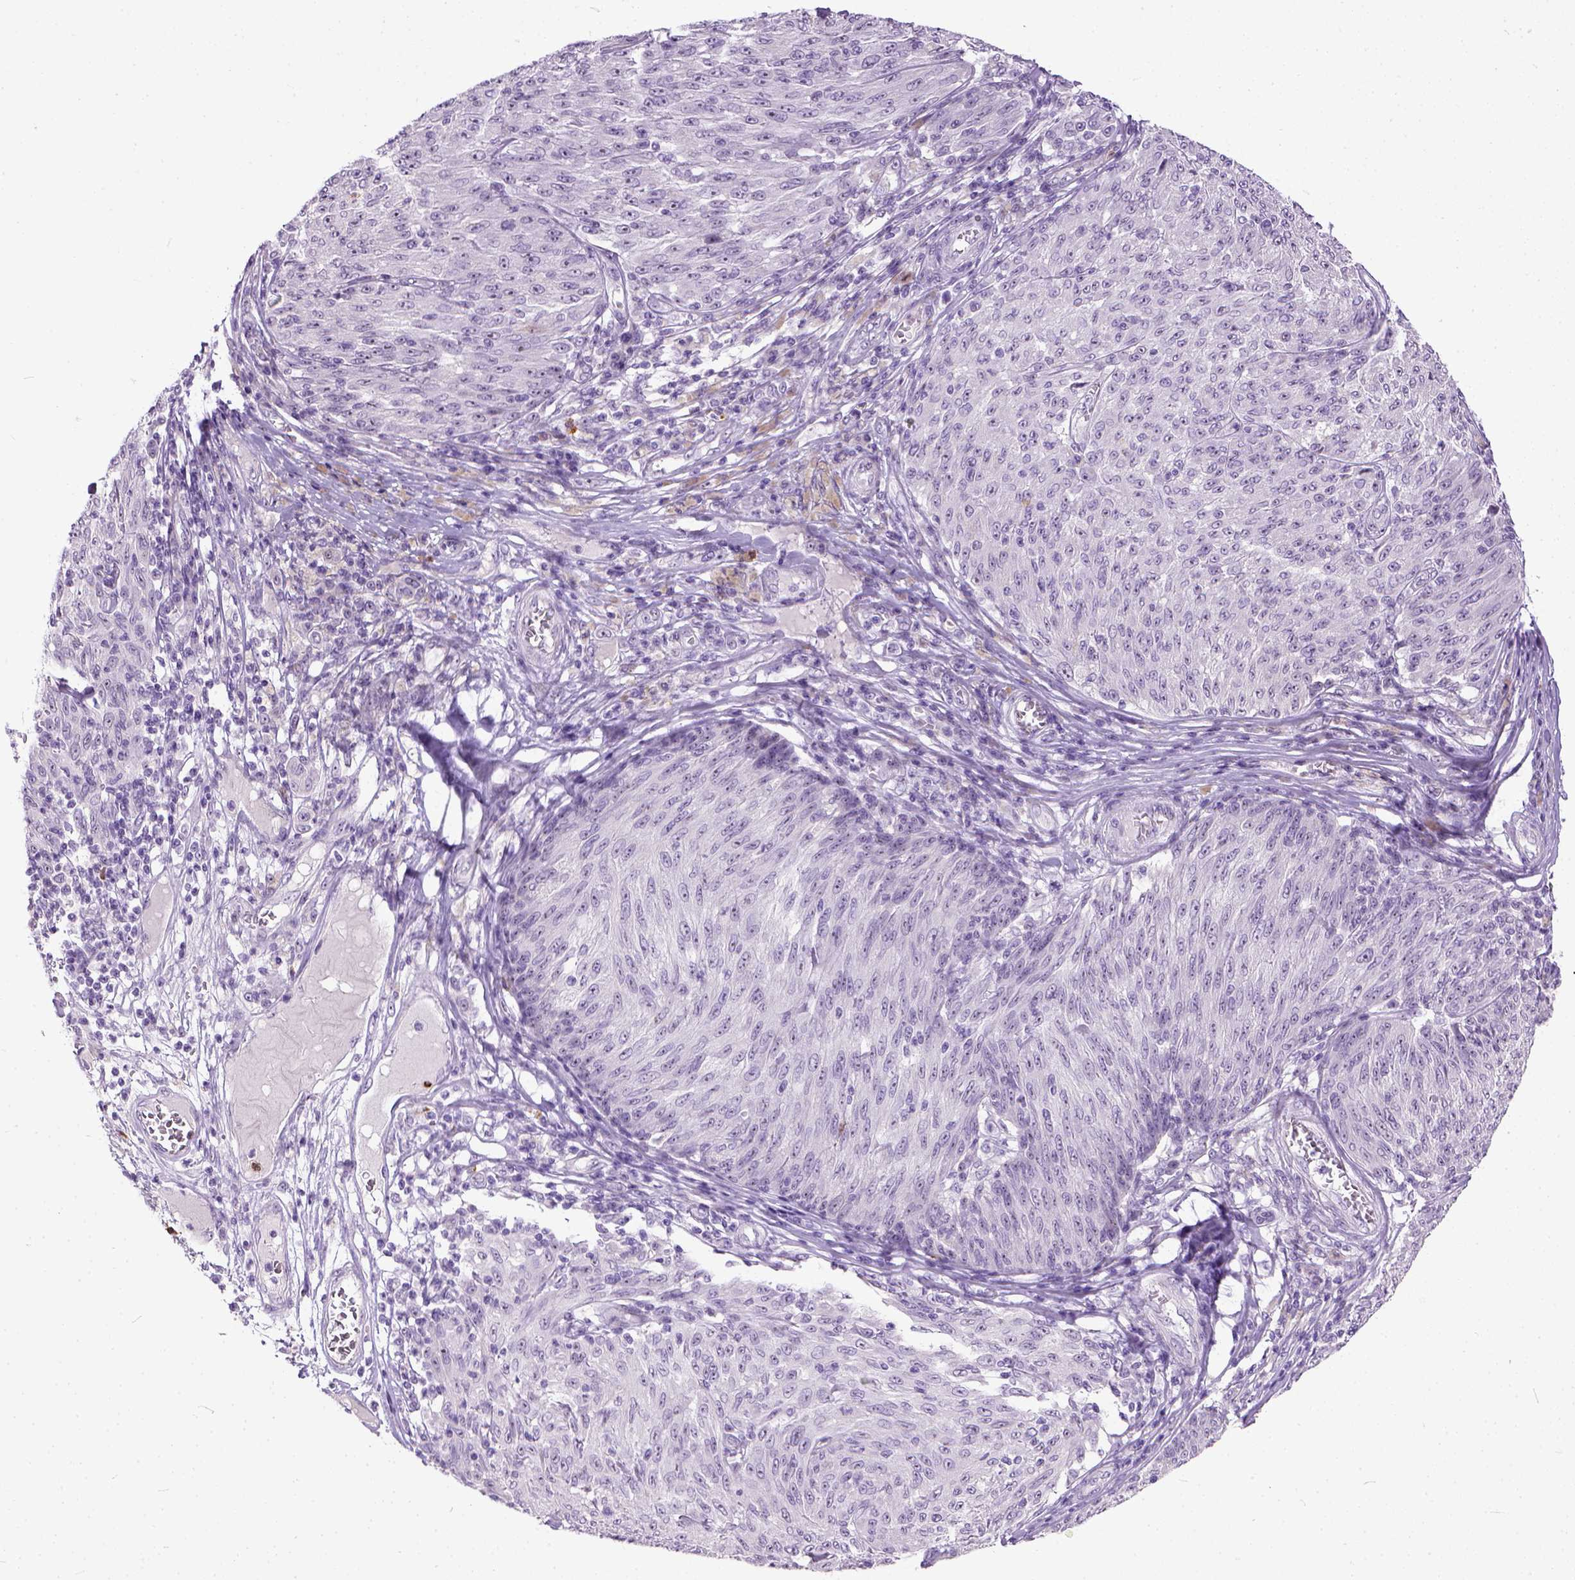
{"staining": {"intensity": "negative", "quantity": "none", "location": "none"}, "tissue": "melanoma", "cell_type": "Tumor cells", "image_type": "cancer", "snomed": [{"axis": "morphology", "description": "Malignant melanoma, NOS"}, {"axis": "topography", "description": "Skin"}], "caption": "Tumor cells are negative for protein expression in human melanoma.", "gene": "MAPT", "patient": {"sex": "male", "age": 85}}